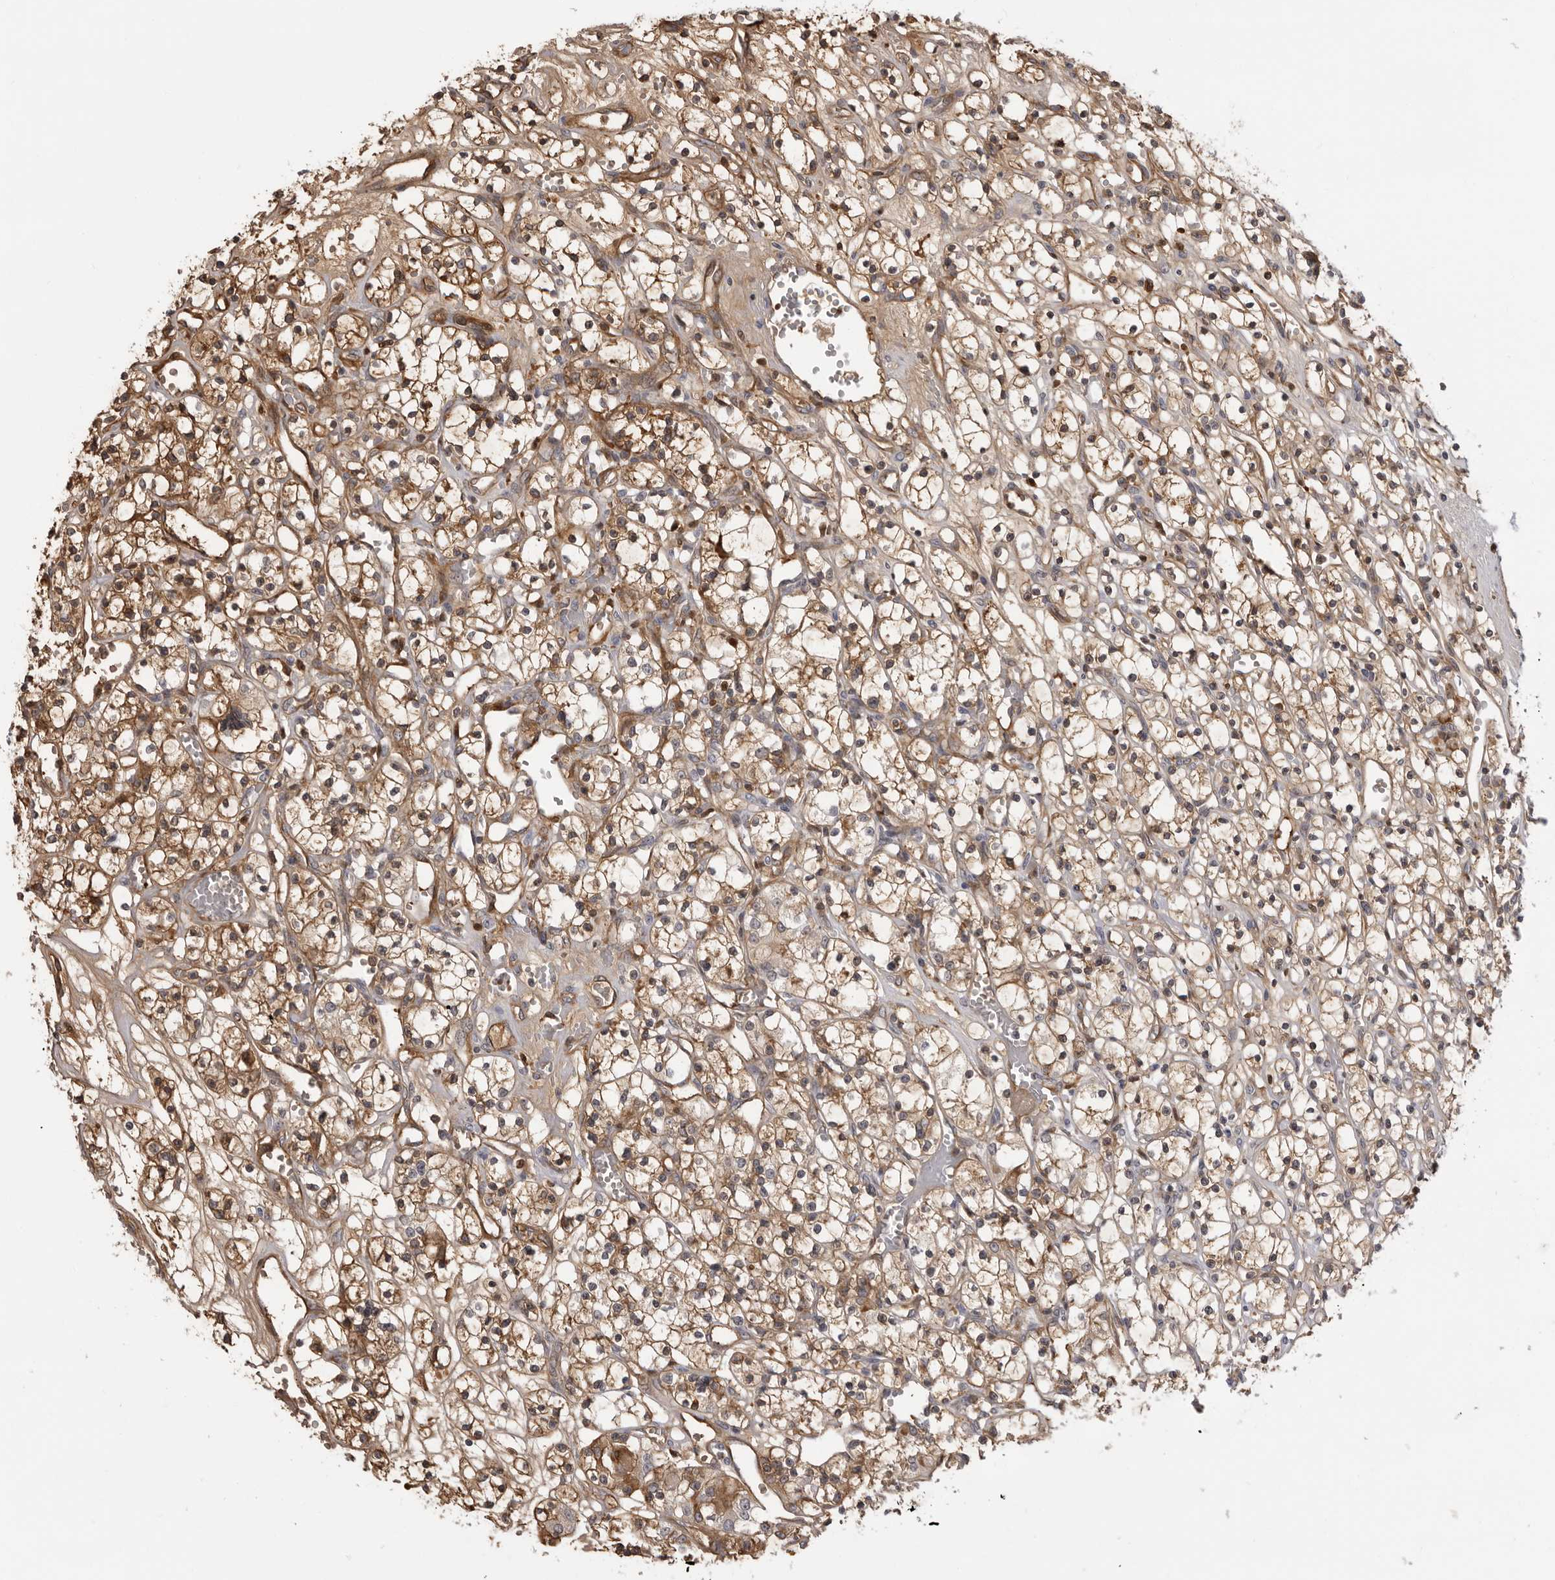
{"staining": {"intensity": "moderate", "quantity": ">75%", "location": "cytoplasmic/membranous"}, "tissue": "renal cancer", "cell_type": "Tumor cells", "image_type": "cancer", "snomed": [{"axis": "morphology", "description": "Adenocarcinoma, NOS"}, {"axis": "topography", "description": "Kidney"}], "caption": "Immunohistochemistry histopathology image of neoplastic tissue: adenocarcinoma (renal) stained using IHC shows medium levels of moderate protein expression localized specifically in the cytoplasmic/membranous of tumor cells, appearing as a cytoplasmic/membranous brown color.", "gene": "PLEKHF2", "patient": {"sex": "female", "age": 59}}